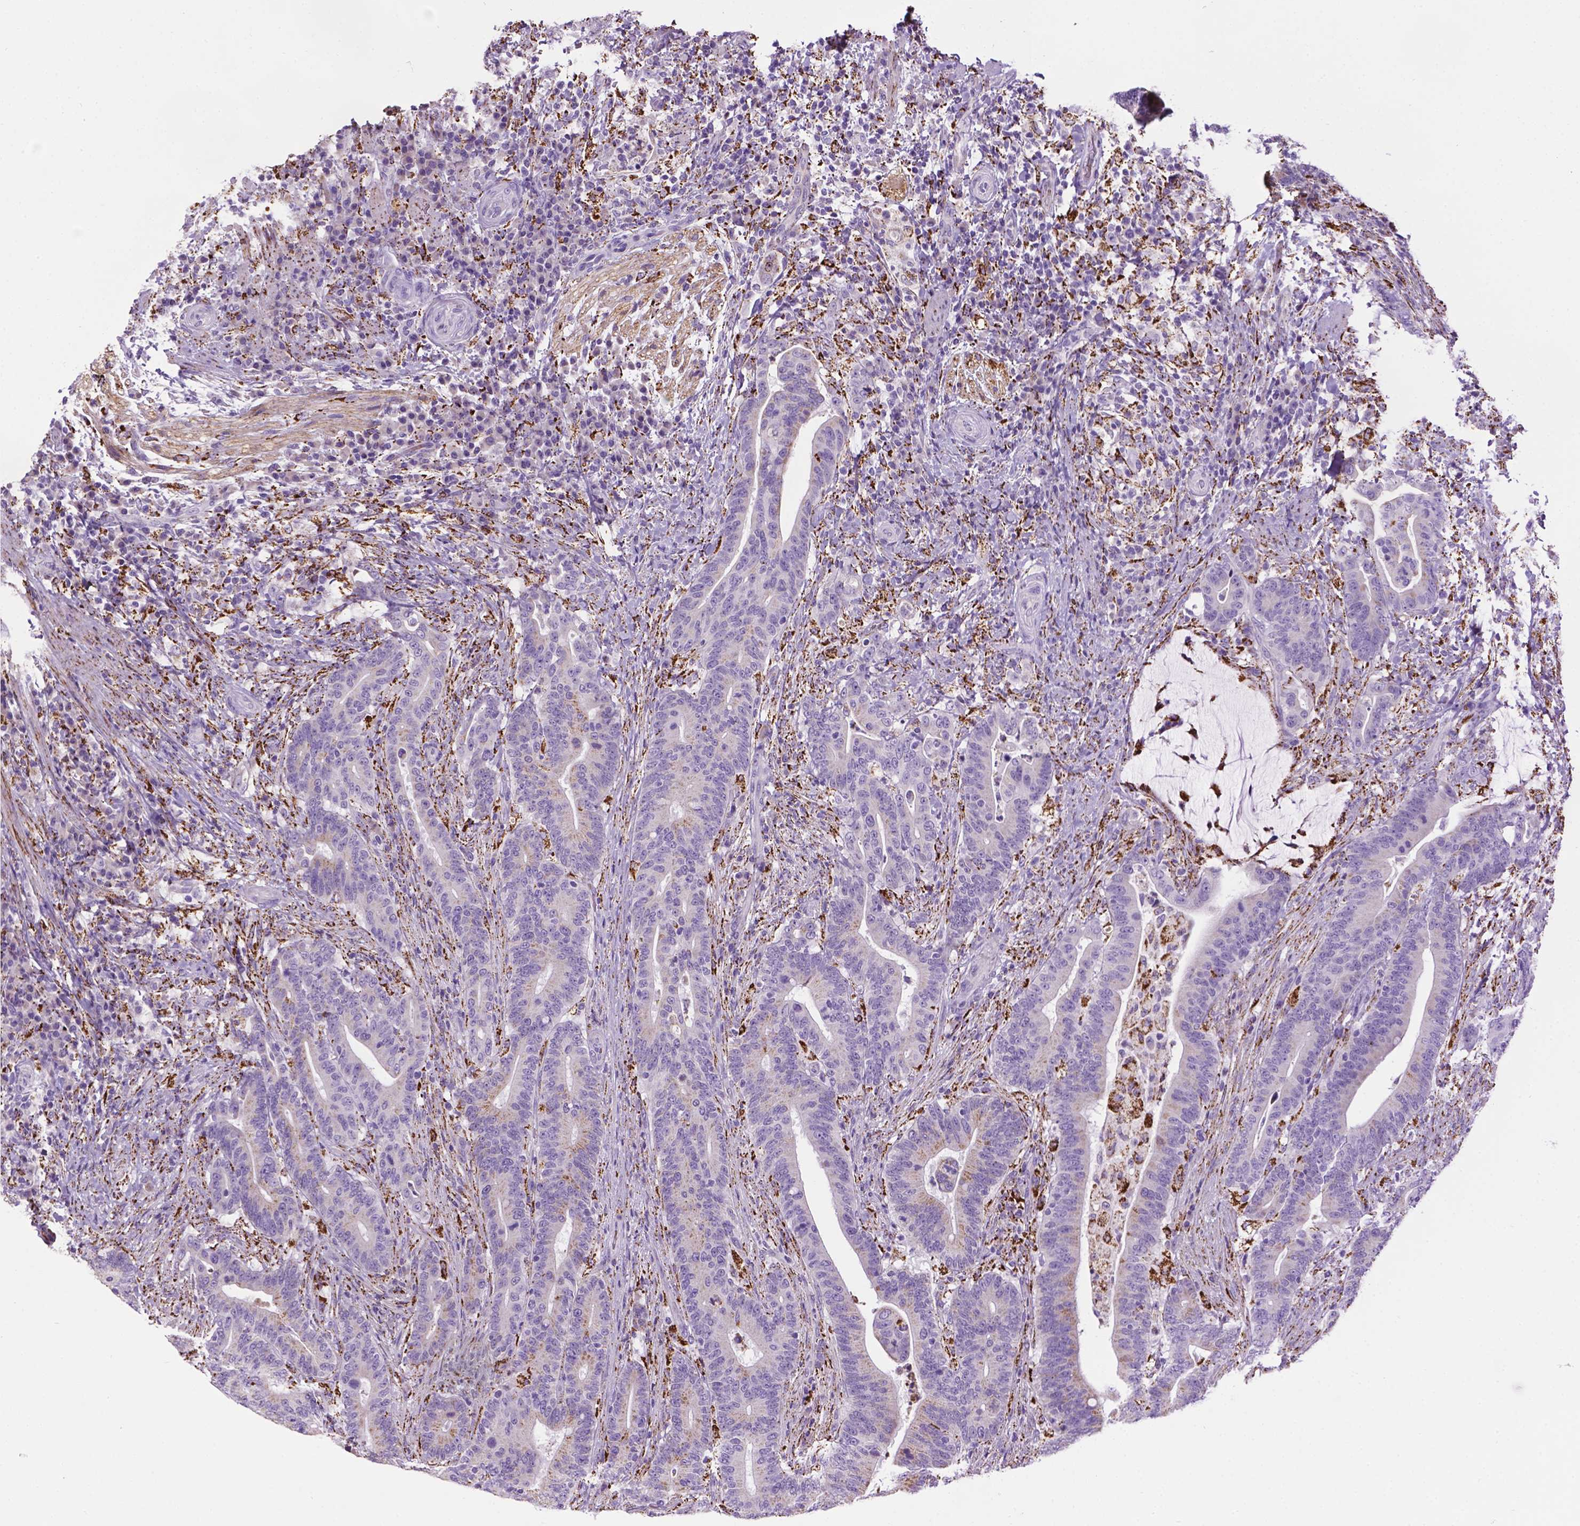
{"staining": {"intensity": "negative", "quantity": "none", "location": "none"}, "tissue": "colorectal cancer", "cell_type": "Tumor cells", "image_type": "cancer", "snomed": [{"axis": "morphology", "description": "Adenocarcinoma, NOS"}, {"axis": "topography", "description": "Colon"}], "caption": "Immunohistochemical staining of human colorectal cancer (adenocarcinoma) demonstrates no significant expression in tumor cells.", "gene": "TMEM132E", "patient": {"sex": "female", "age": 66}}